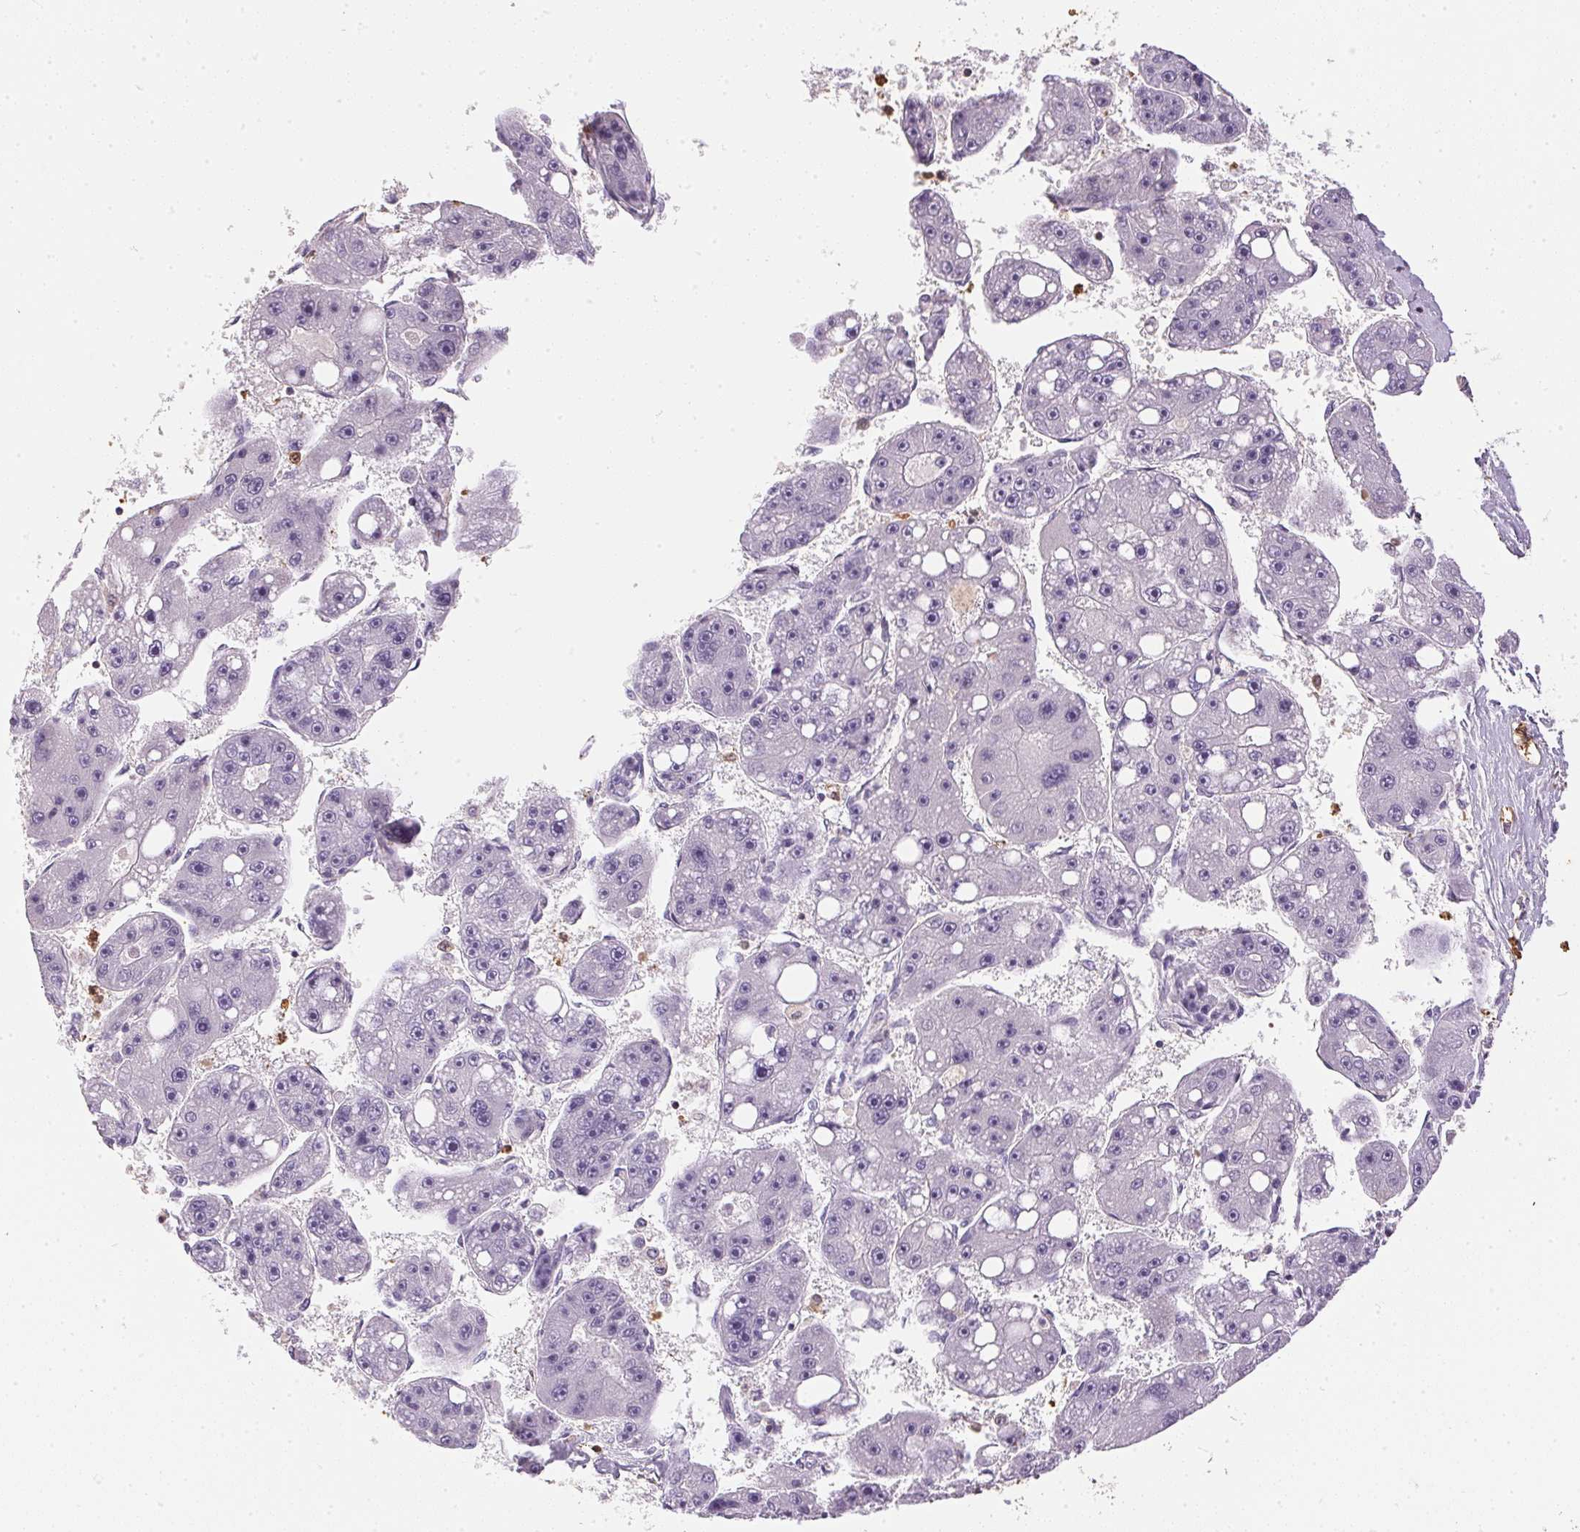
{"staining": {"intensity": "negative", "quantity": "none", "location": "none"}, "tissue": "liver cancer", "cell_type": "Tumor cells", "image_type": "cancer", "snomed": [{"axis": "morphology", "description": "Carcinoma, Hepatocellular, NOS"}, {"axis": "topography", "description": "Liver"}], "caption": "Tumor cells show no significant protein expression in hepatocellular carcinoma (liver). Brightfield microscopy of immunohistochemistry (IHC) stained with DAB (brown) and hematoxylin (blue), captured at high magnification.", "gene": "S100A3", "patient": {"sex": "female", "age": 61}}